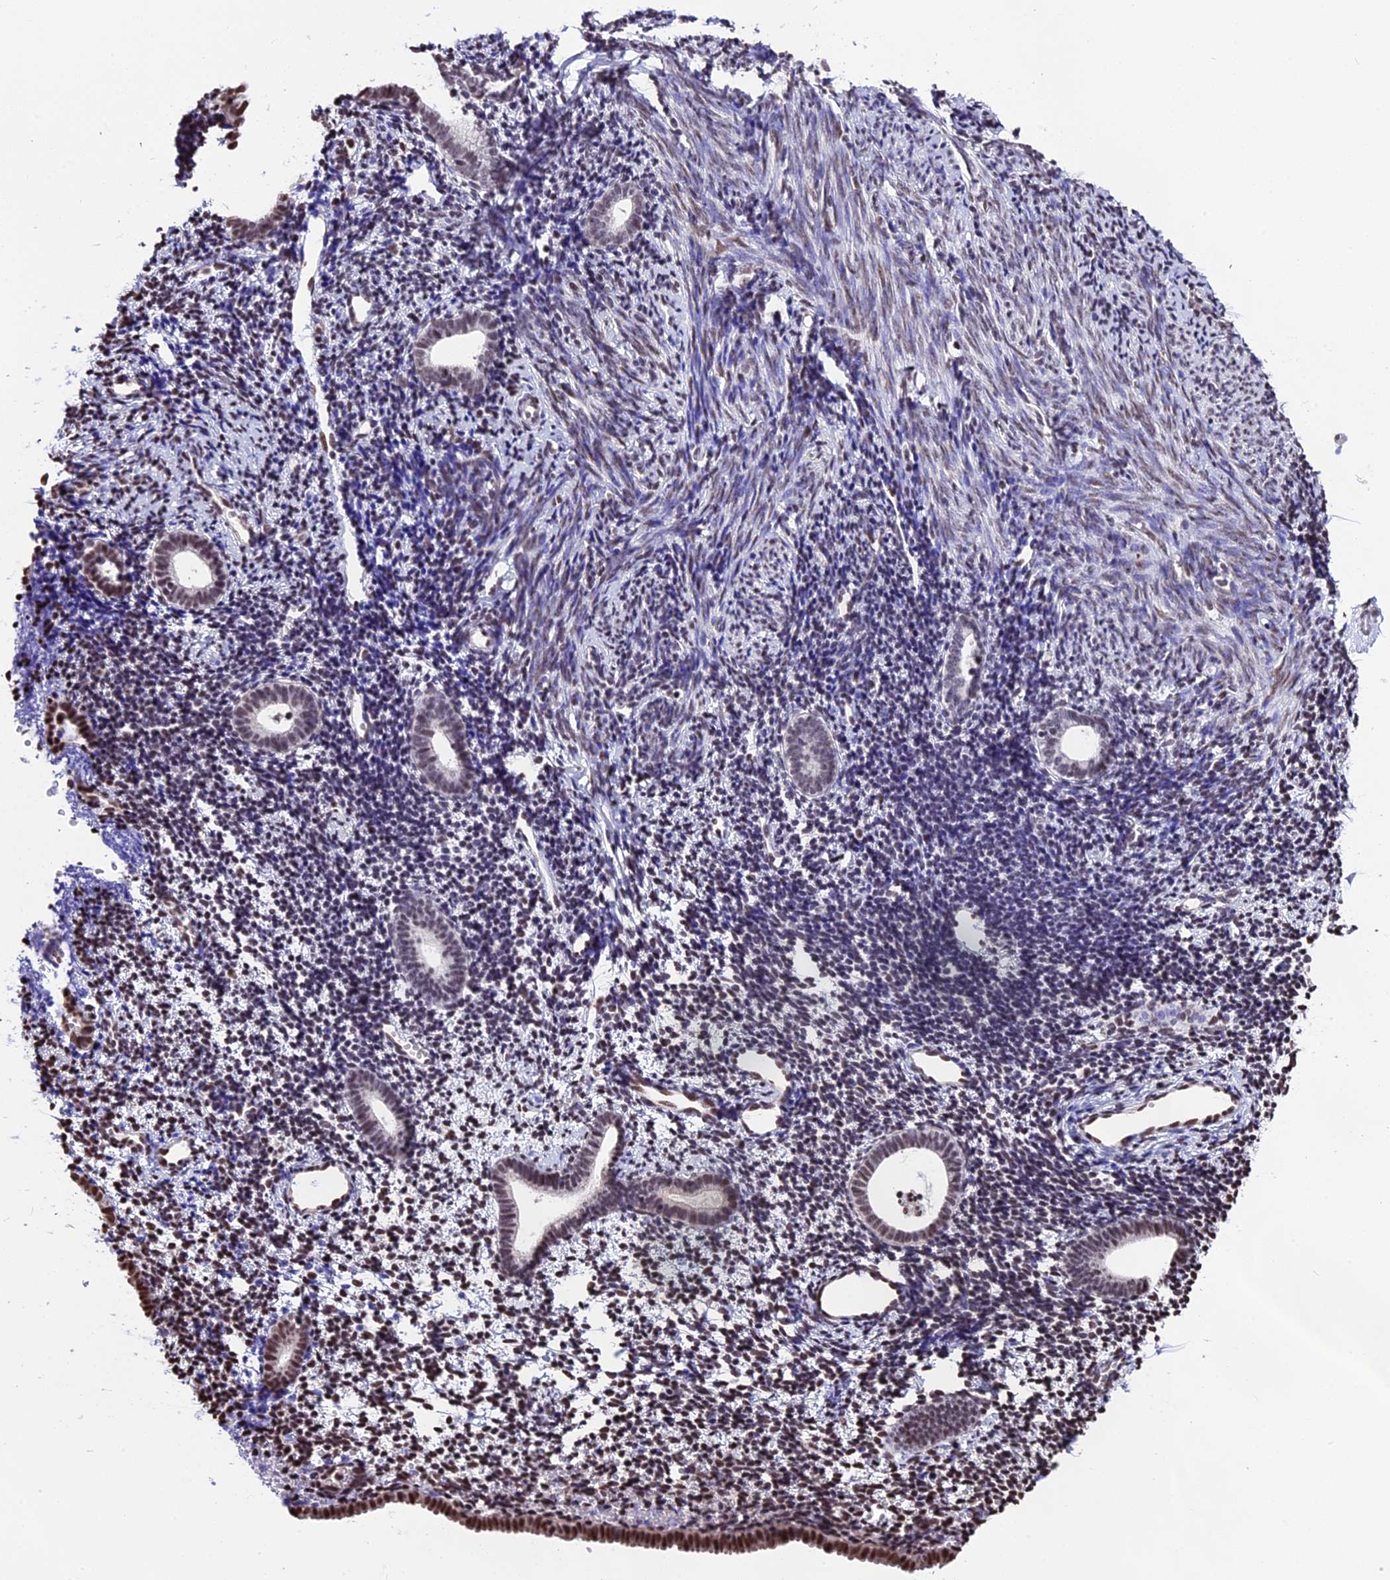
{"staining": {"intensity": "moderate", "quantity": "<25%", "location": "nuclear"}, "tissue": "endometrium", "cell_type": "Cells in endometrial stroma", "image_type": "normal", "snomed": [{"axis": "morphology", "description": "Normal tissue, NOS"}, {"axis": "topography", "description": "Endometrium"}], "caption": "This micrograph reveals immunohistochemistry (IHC) staining of unremarkable endometrium, with low moderate nuclear staining in approximately <25% of cells in endometrial stroma.", "gene": "POLR3E", "patient": {"sex": "female", "age": 56}}